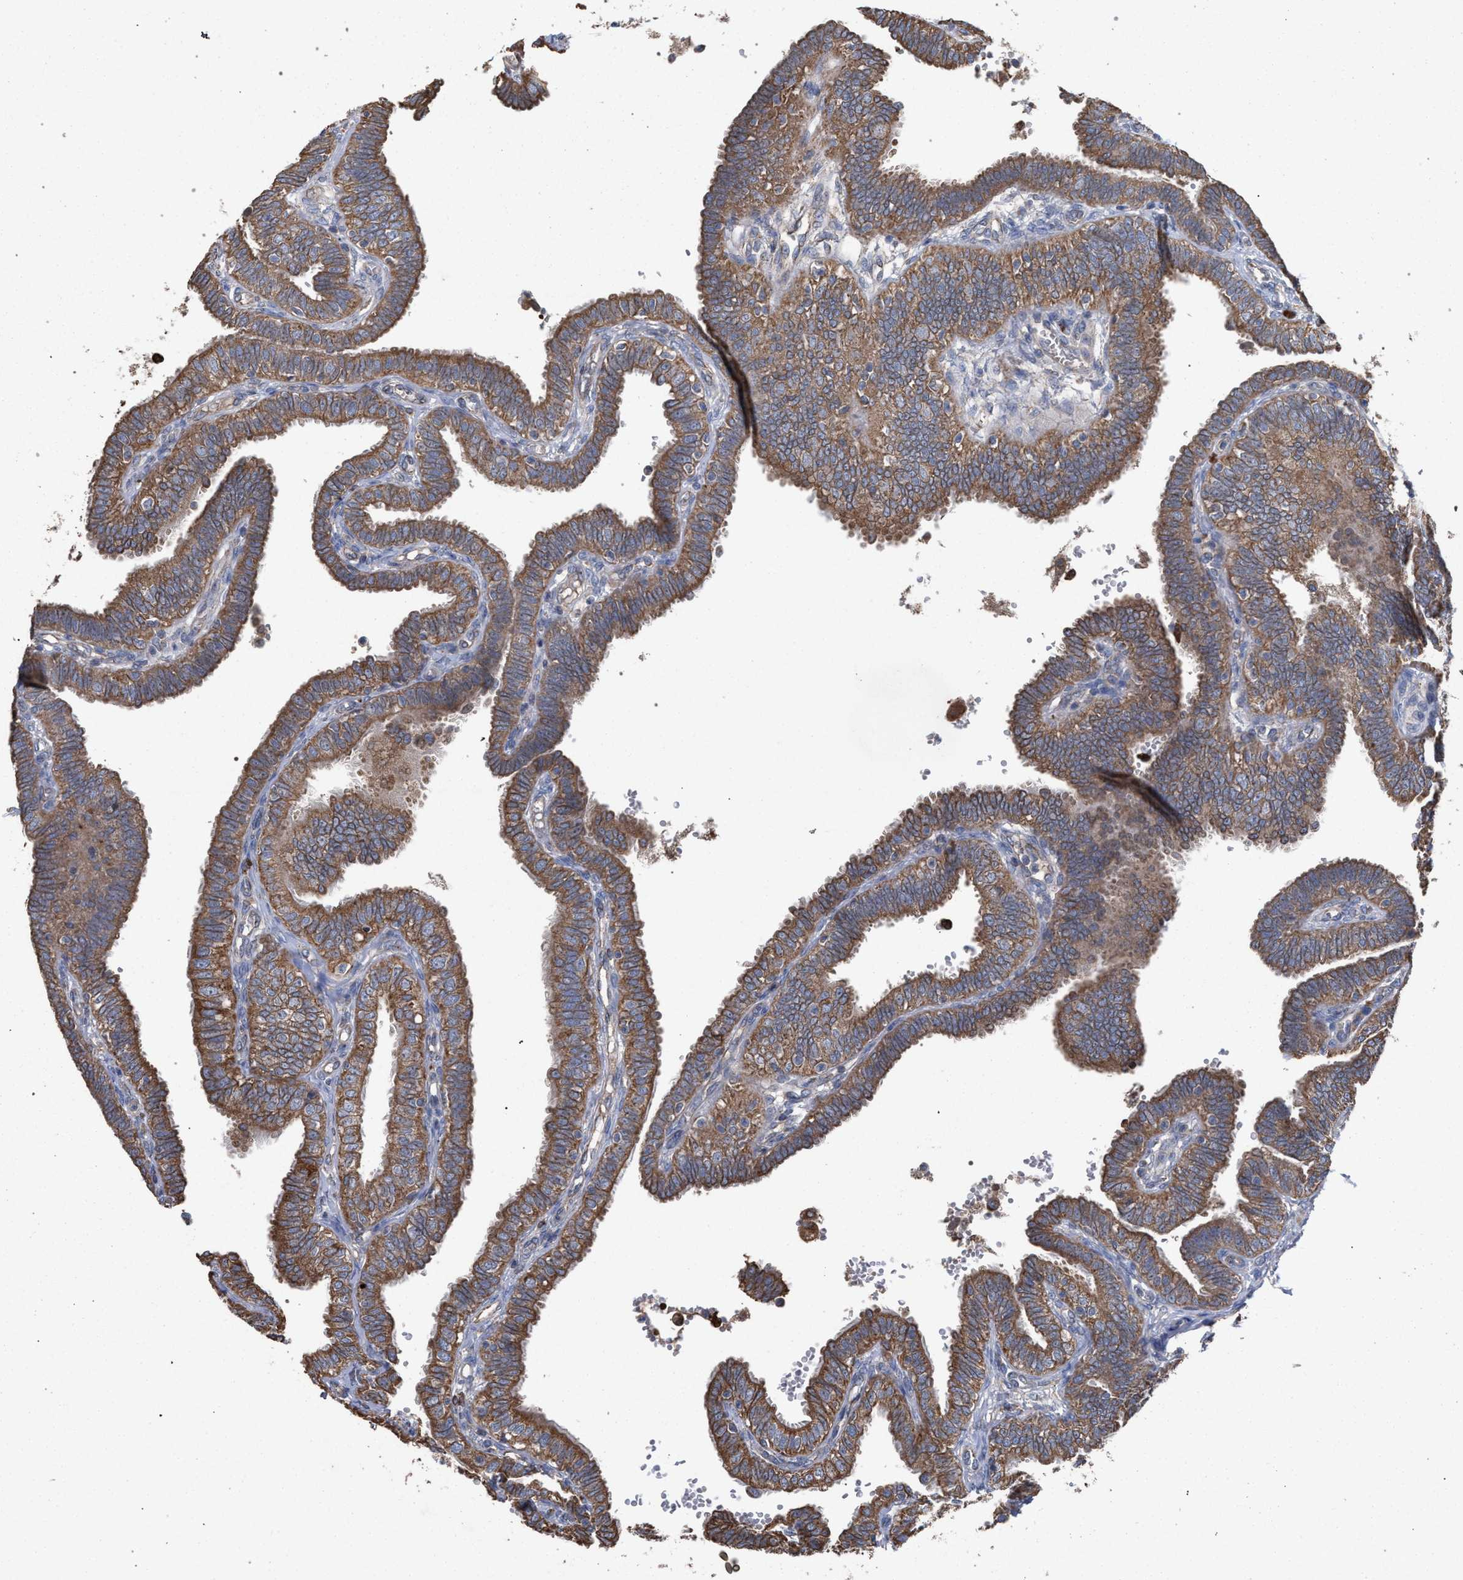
{"staining": {"intensity": "moderate", "quantity": ">75%", "location": "cytoplasmic/membranous"}, "tissue": "fallopian tube", "cell_type": "Glandular cells", "image_type": "normal", "snomed": [{"axis": "morphology", "description": "Normal tissue, NOS"}, {"axis": "topography", "description": "Fallopian tube"}, {"axis": "topography", "description": "Placenta"}], "caption": "IHC (DAB (3,3'-diaminobenzidine)) staining of normal human fallopian tube exhibits moderate cytoplasmic/membranous protein expression in about >75% of glandular cells.", "gene": "BCL2L12", "patient": {"sex": "female", "age": 34}}